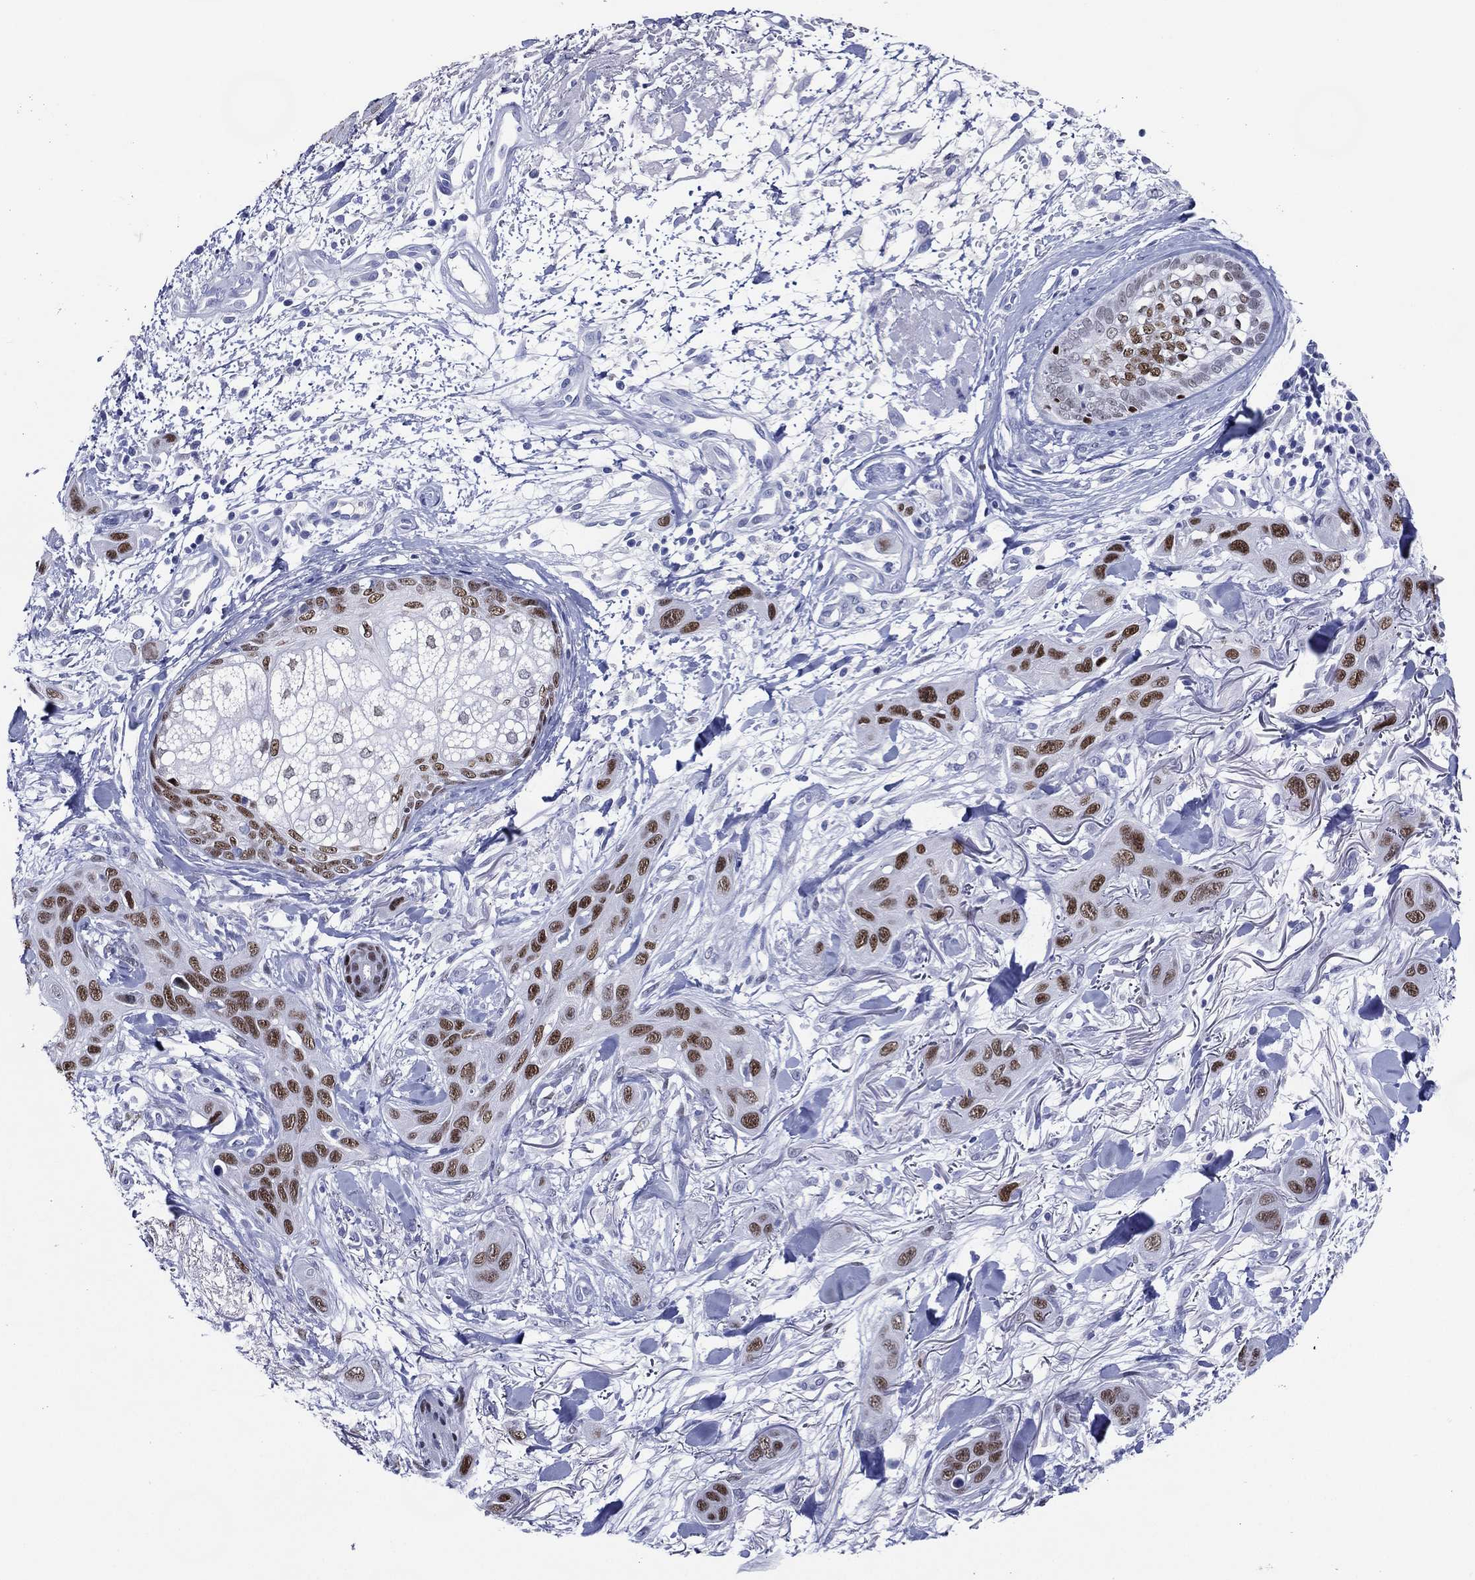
{"staining": {"intensity": "moderate", "quantity": ">75%", "location": "nuclear"}, "tissue": "skin cancer", "cell_type": "Tumor cells", "image_type": "cancer", "snomed": [{"axis": "morphology", "description": "Squamous cell carcinoma, NOS"}, {"axis": "topography", "description": "Skin"}], "caption": "Human skin squamous cell carcinoma stained with a protein marker displays moderate staining in tumor cells.", "gene": "TFAP2A", "patient": {"sex": "male", "age": 78}}